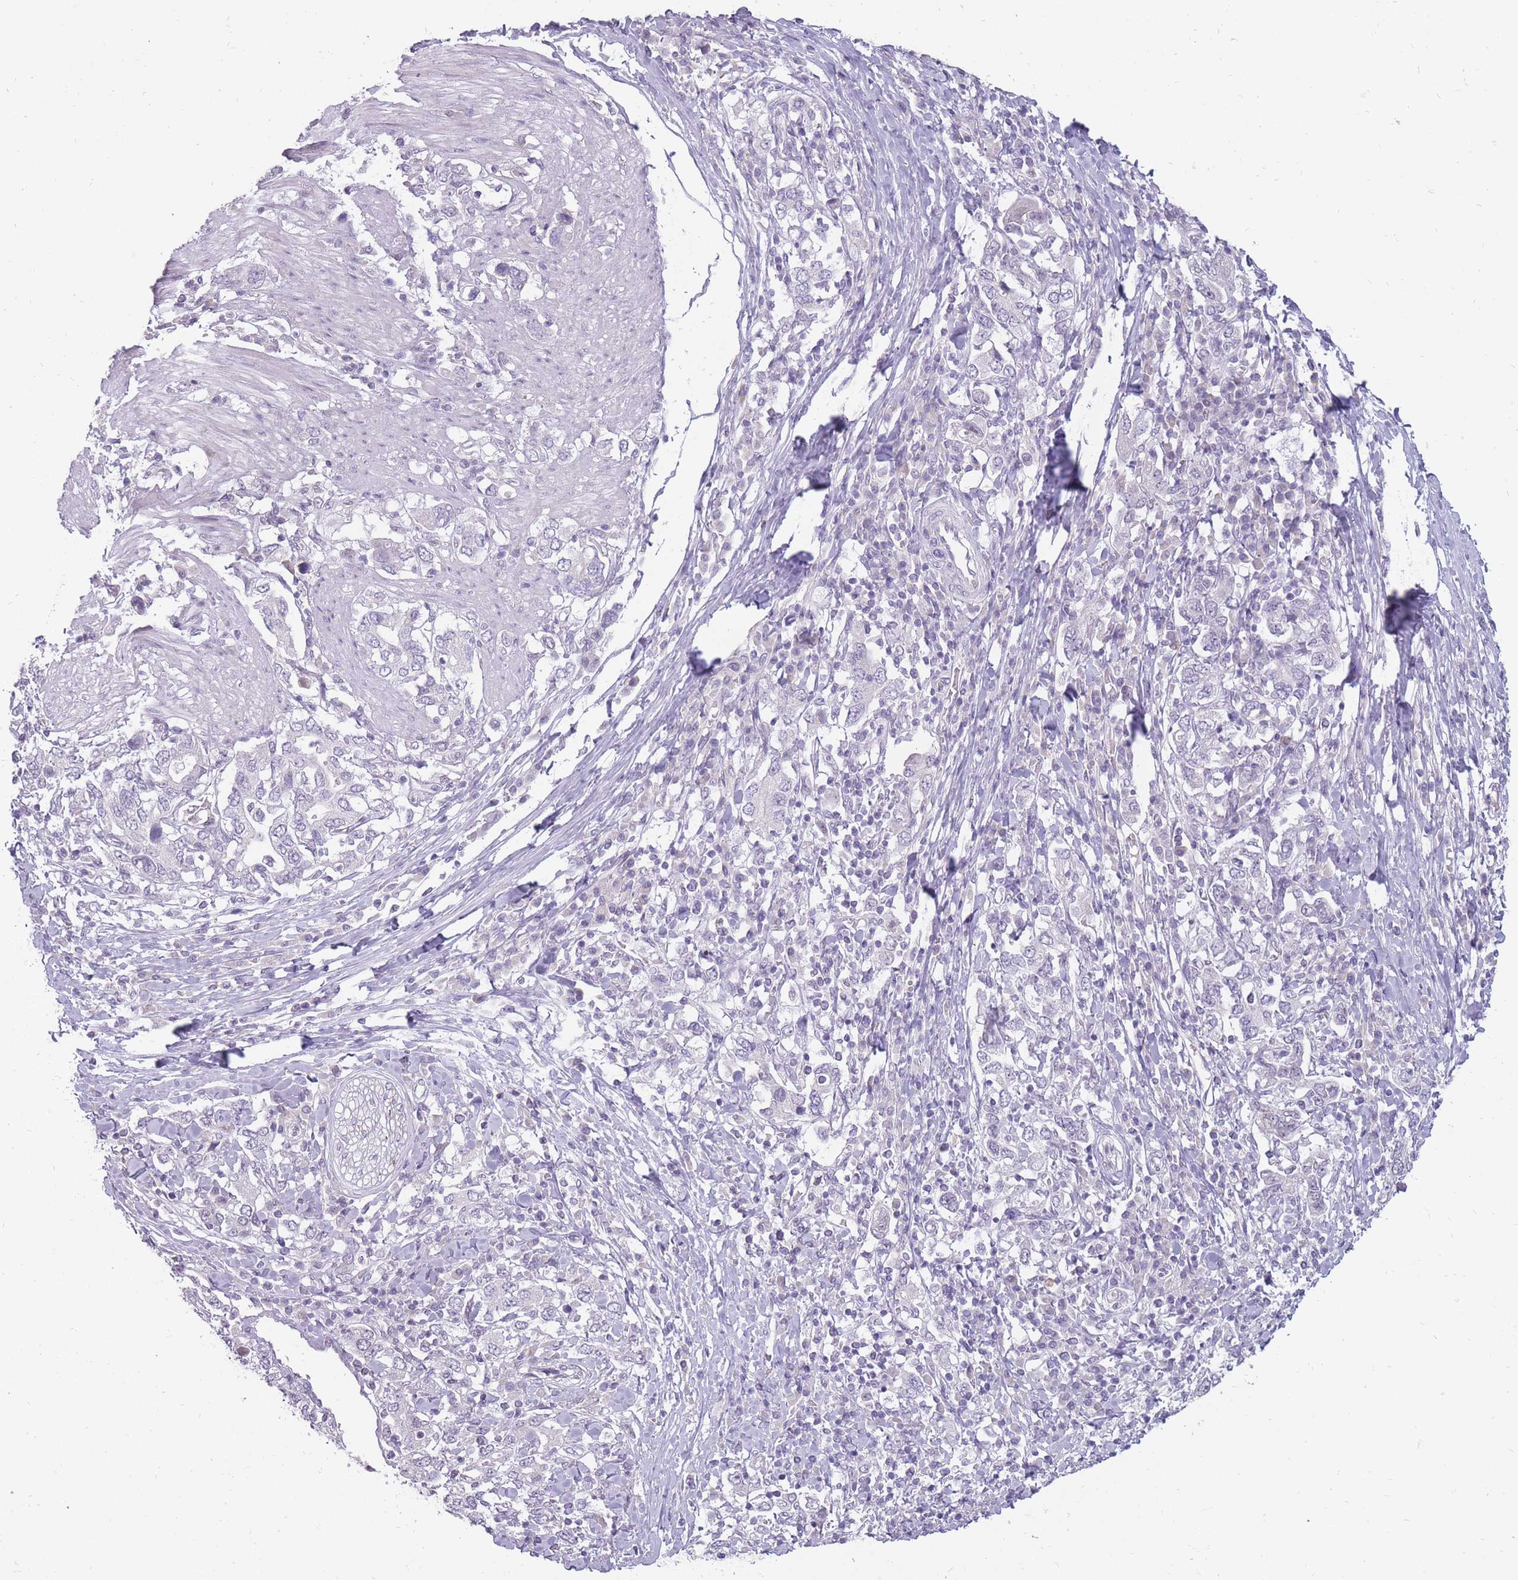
{"staining": {"intensity": "negative", "quantity": "none", "location": "none"}, "tissue": "stomach cancer", "cell_type": "Tumor cells", "image_type": "cancer", "snomed": [{"axis": "morphology", "description": "Adenocarcinoma, NOS"}, {"axis": "topography", "description": "Stomach, upper"}, {"axis": "topography", "description": "Stomach"}], "caption": "Tumor cells show no significant positivity in stomach cancer. (Stains: DAB (3,3'-diaminobenzidine) IHC with hematoxylin counter stain, Microscopy: brightfield microscopy at high magnification).", "gene": "POMZP3", "patient": {"sex": "male", "age": 62}}